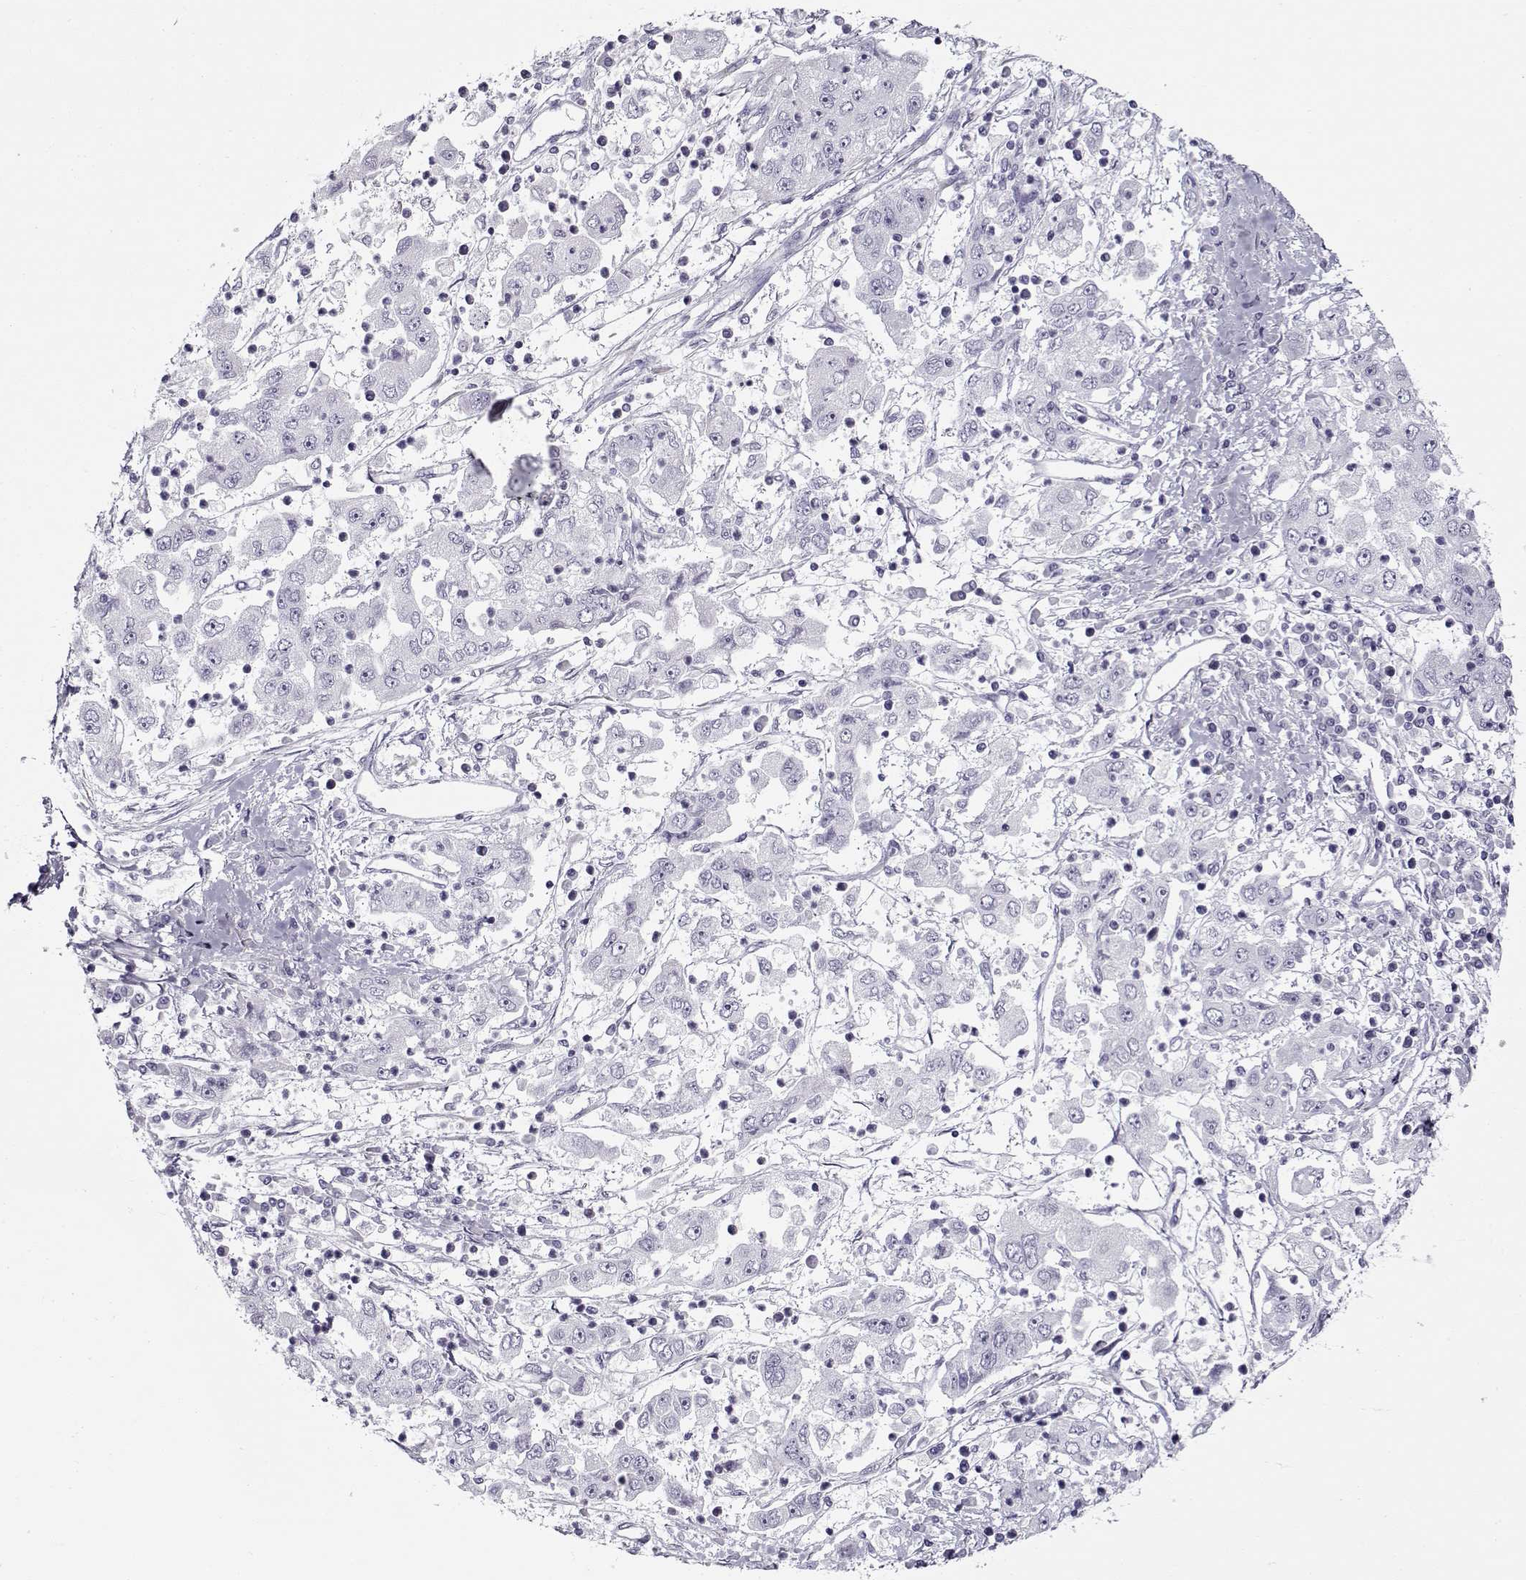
{"staining": {"intensity": "negative", "quantity": "none", "location": "none"}, "tissue": "cervical cancer", "cell_type": "Tumor cells", "image_type": "cancer", "snomed": [{"axis": "morphology", "description": "Squamous cell carcinoma, NOS"}, {"axis": "topography", "description": "Cervix"}], "caption": "A micrograph of cervical cancer (squamous cell carcinoma) stained for a protein shows no brown staining in tumor cells.", "gene": "GAGE2A", "patient": {"sex": "female", "age": 36}}